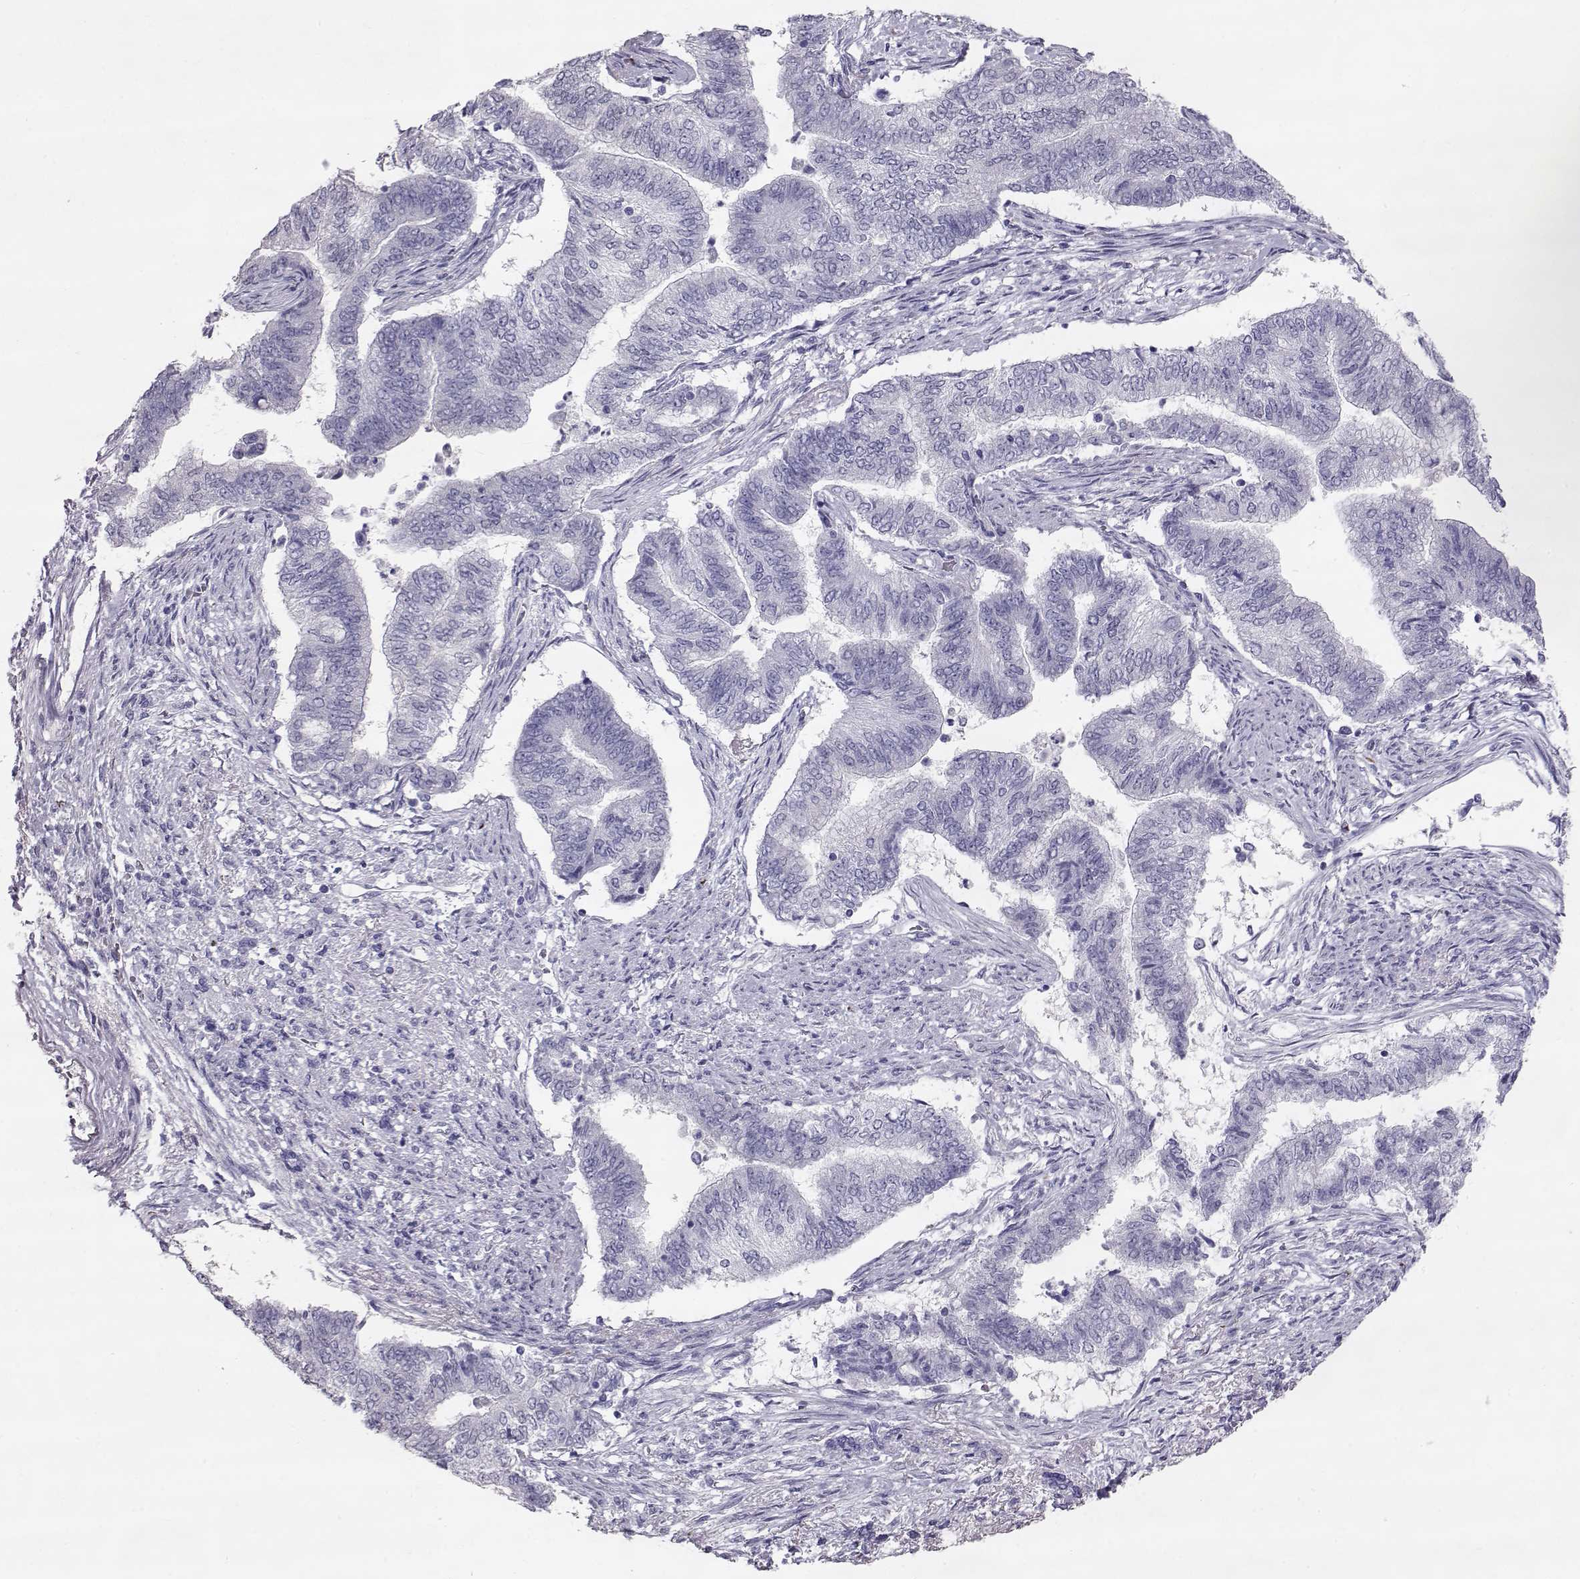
{"staining": {"intensity": "negative", "quantity": "none", "location": "none"}, "tissue": "endometrial cancer", "cell_type": "Tumor cells", "image_type": "cancer", "snomed": [{"axis": "morphology", "description": "Adenocarcinoma, NOS"}, {"axis": "topography", "description": "Endometrium"}], "caption": "The histopathology image demonstrates no staining of tumor cells in adenocarcinoma (endometrial). (Immunohistochemistry, brightfield microscopy, high magnification).", "gene": "RD3", "patient": {"sex": "female", "age": 65}}